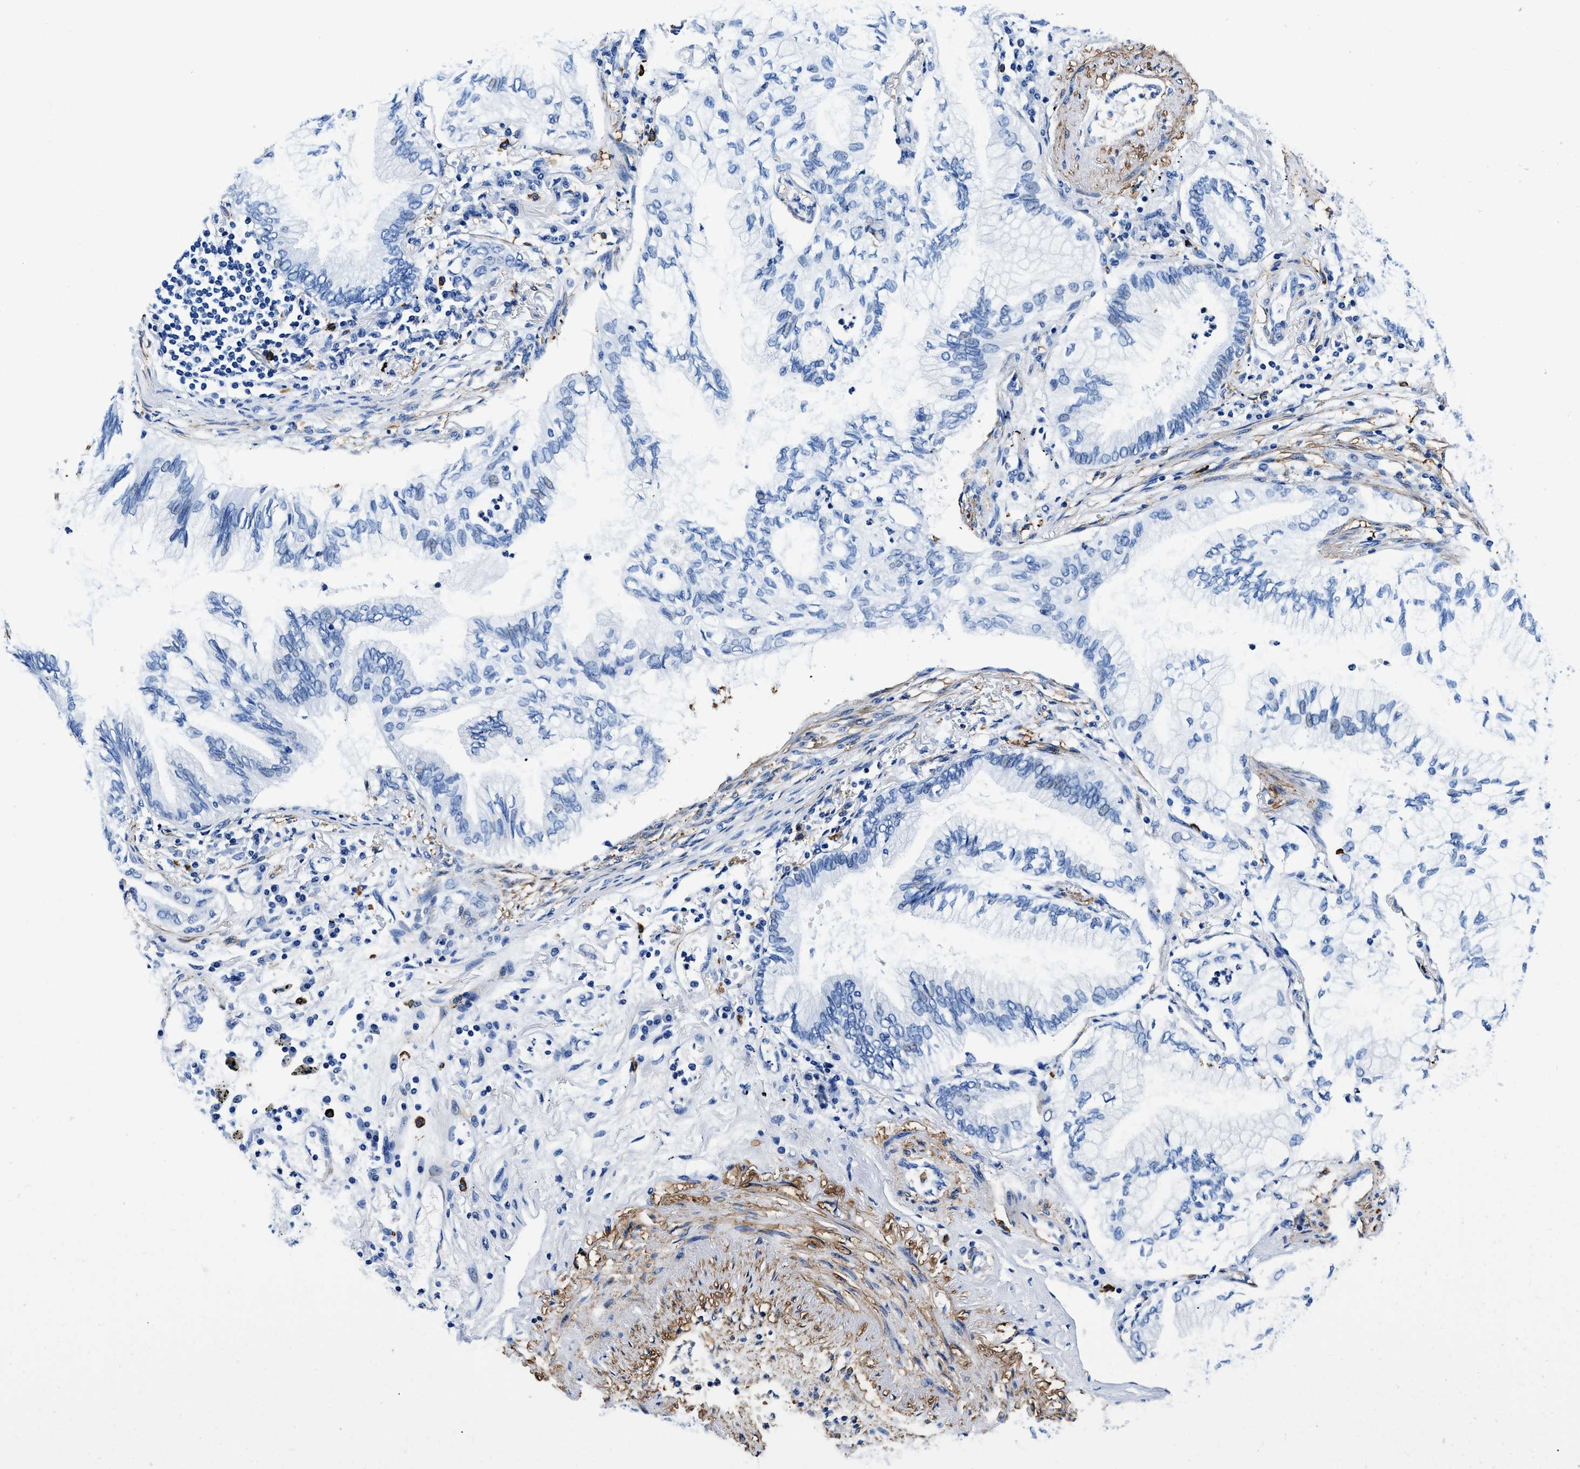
{"staining": {"intensity": "negative", "quantity": "none", "location": "none"}, "tissue": "lung cancer", "cell_type": "Tumor cells", "image_type": "cancer", "snomed": [{"axis": "morphology", "description": "Normal tissue, NOS"}, {"axis": "morphology", "description": "Adenocarcinoma, NOS"}, {"axis": "topography", "description": "Bronchus"}, {"axis": "topography", "description": "Lung"}], "caption": "A micrograph of adenocarcinoma (lung) stained for a protein shows no brown staining in tumor cells.", "gene": "TEX261", "patient": {"sex": "female", "age": 70}}